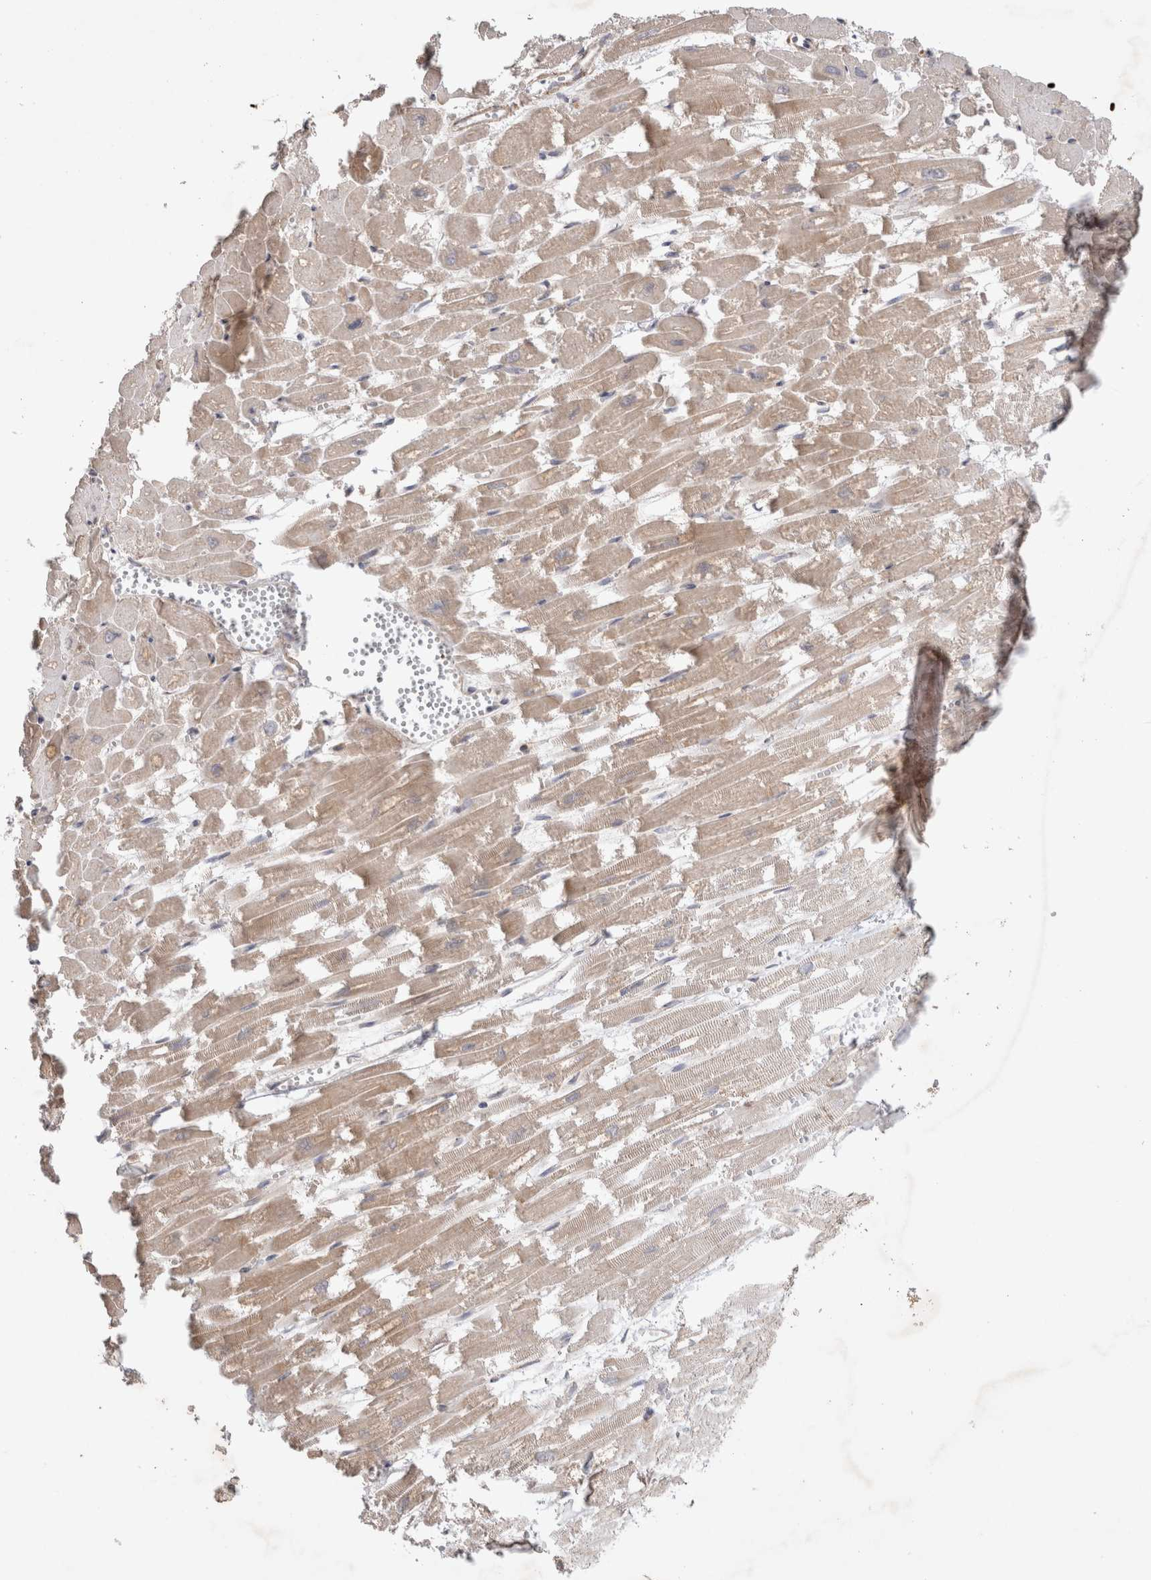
{"staining": {"intensity": "weak", "quantity": ">75%", "location": "cytoplasmic/membranous"}, "tissue": "heart muscle", "cell_type": "Cardiomyocytes", "image_type": "normal", "snomed": [{"axis": "morphology", "description": "Normal tissue, NOS"}, {"axis": "topography", "description": "Heart"}], "caption": "Cardiomyocytes exhibit low levels of weak cytoplasmic/membranous expression in about >75% of cells in normal heart muscle.", "gene": "NPC1", "patient": {"sex": "male", "age": 54}}